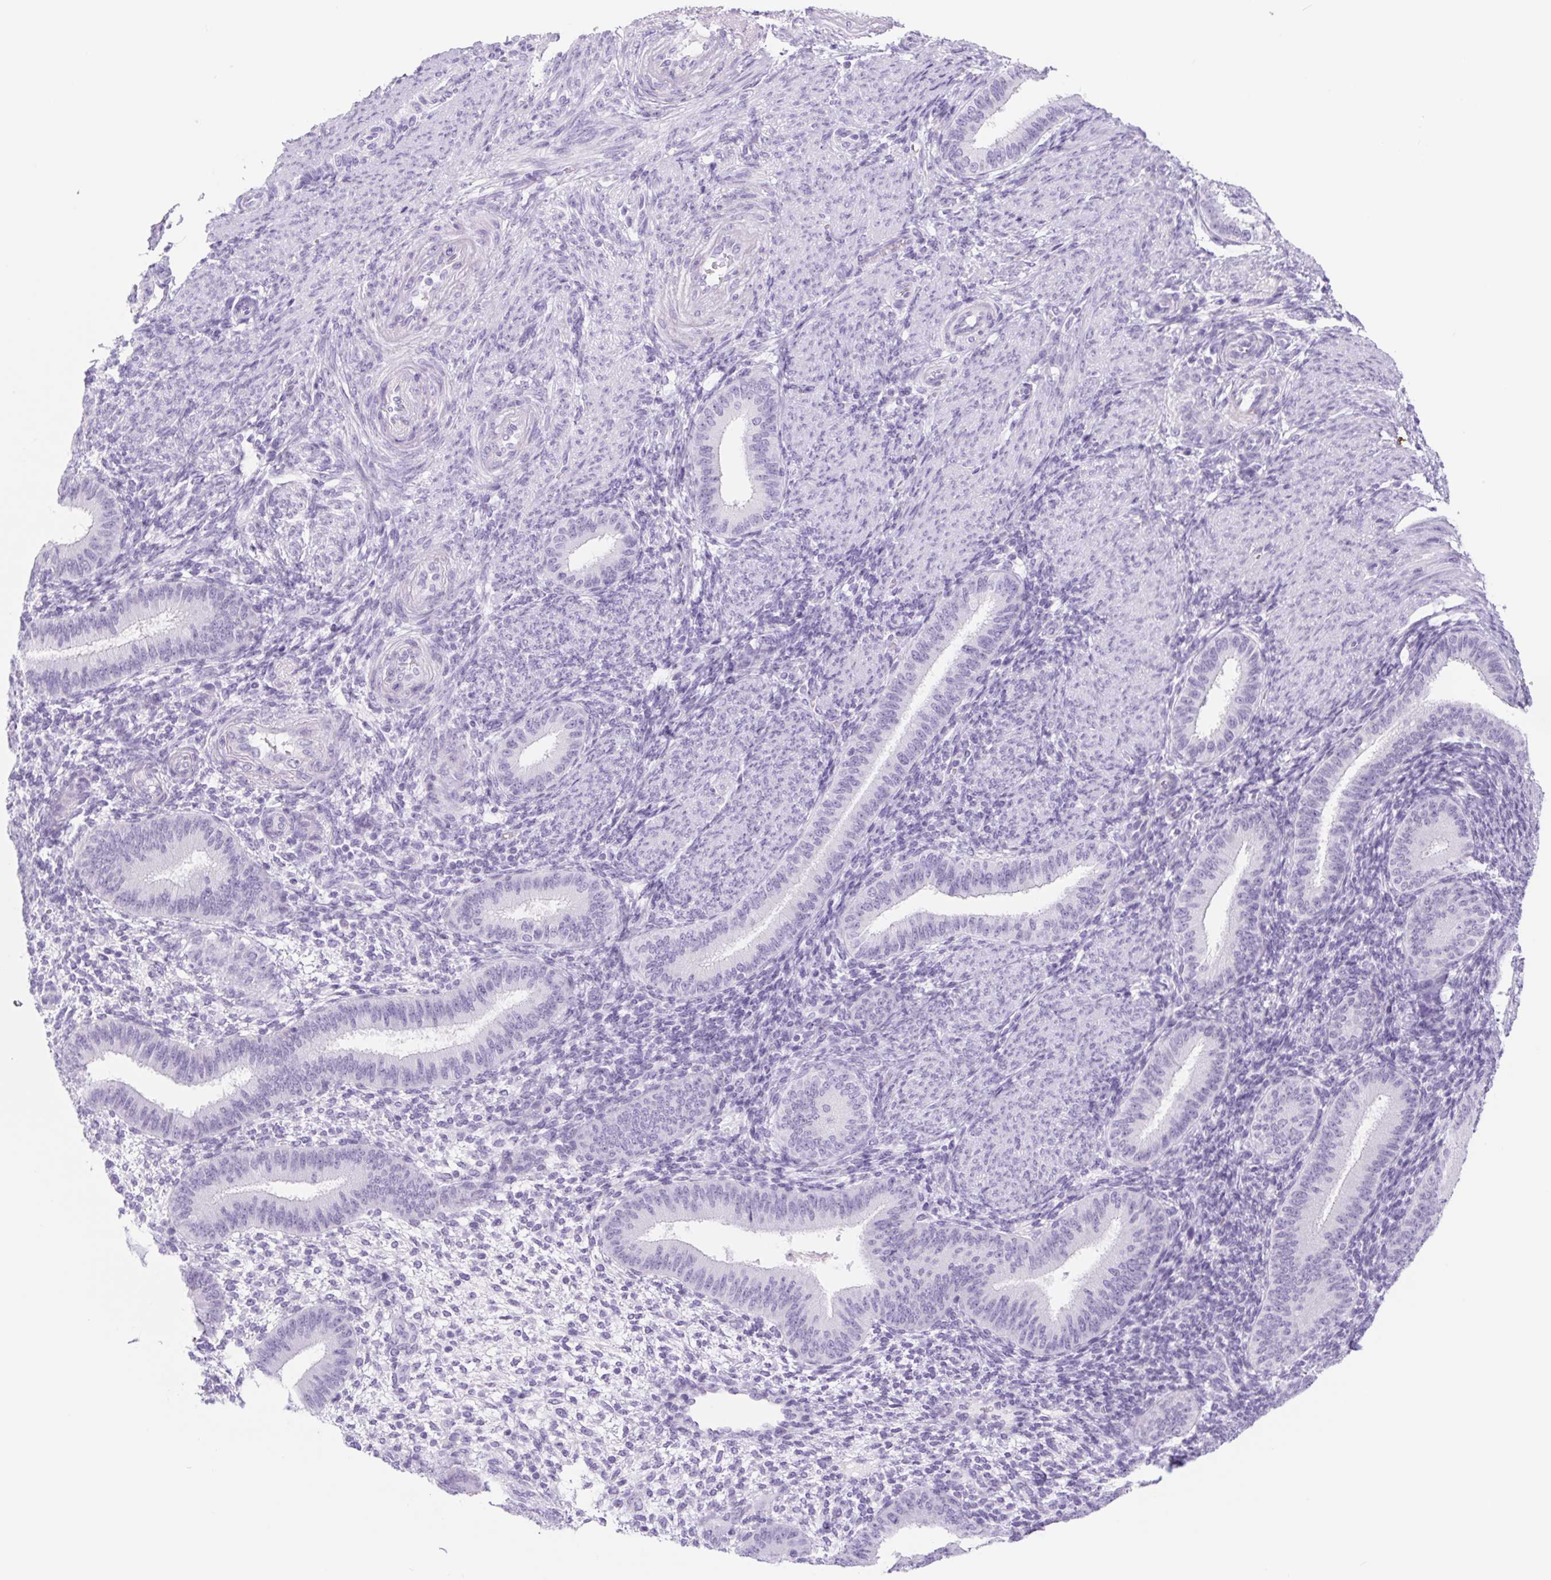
{"staining": {"intensity": "negative", "quantity": "none", "location": "none"}, "tissue": "endometrium", "cell_type": "Cells in endometrial stroma", "image_type": "normal", "snomed": [{"axis": "morphology", "description": "Normal tissue, NOS"}, {"axis": "topography", "description": "Endometrium"}], "caption": "The IHC micrograph has no significant expression in cells in endometrial stroma of endometrium. The staining is performed using DAB brown chromogen with nuclei counter-stained in using hematoxylin.", "gene": "CYP21A2", "patient": {"sex": "female", "age": 39}}